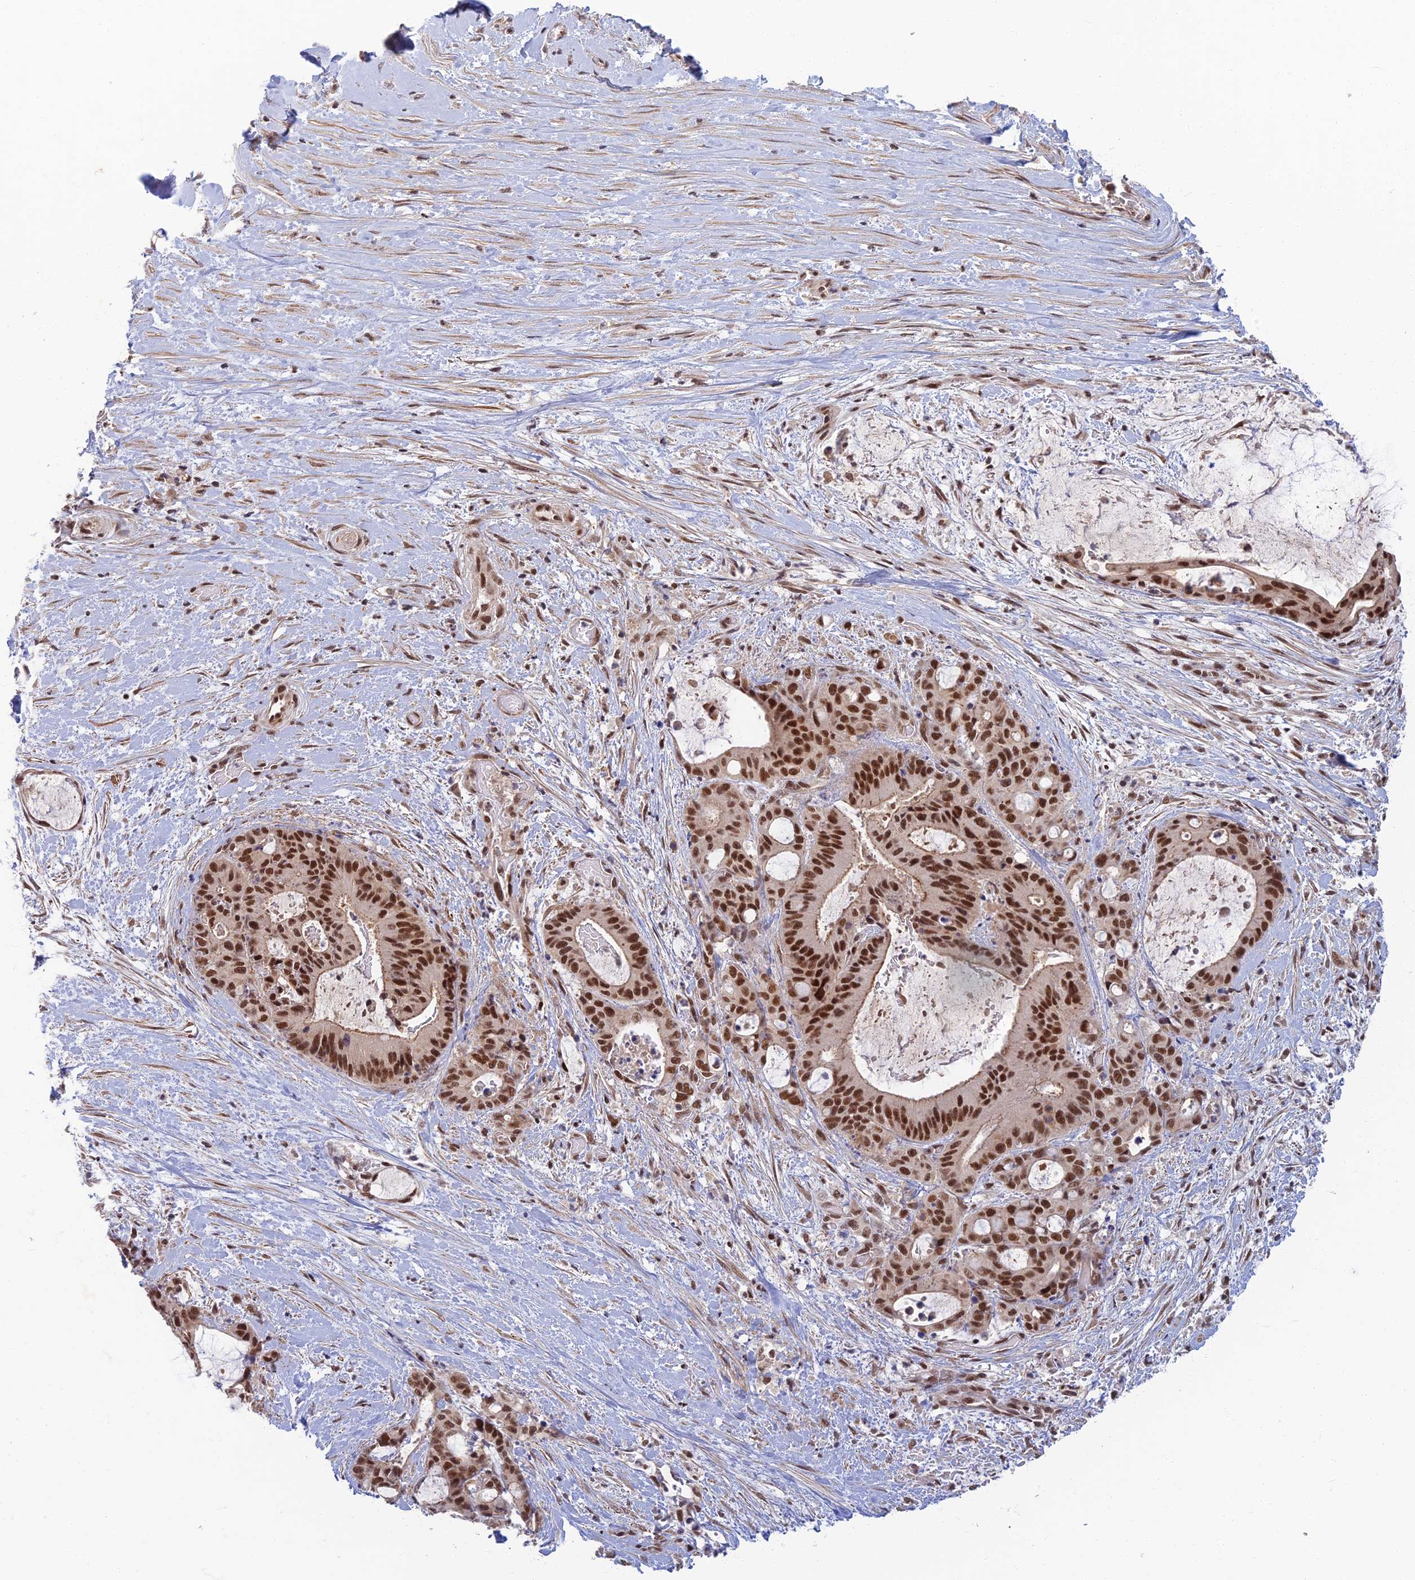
{"staining": {"intensity": "strong", "quantity": ">75%", "location": "nuclear"}, "tissue": "liver cancer", "cell_type": "Tumor cells", "image_type": "cancer", "snomed": [{"axis": "morphology", "description": "Normal tissue, NOS"}, {"axis": "morphology", "description": "Cholangiocarcinoma"}, {"axis": "topography", "description": "Liver"}, {"axis": "topography", "description": "Peripheral nerve tissue"}], "caption": "Immunohistochemical staining of liver cancer demonstrates high levels of strong nuclear expression in about >75% of tumor cells.", "gene": "TCEA2", "patient": {"sex": "female", "age": 73}}